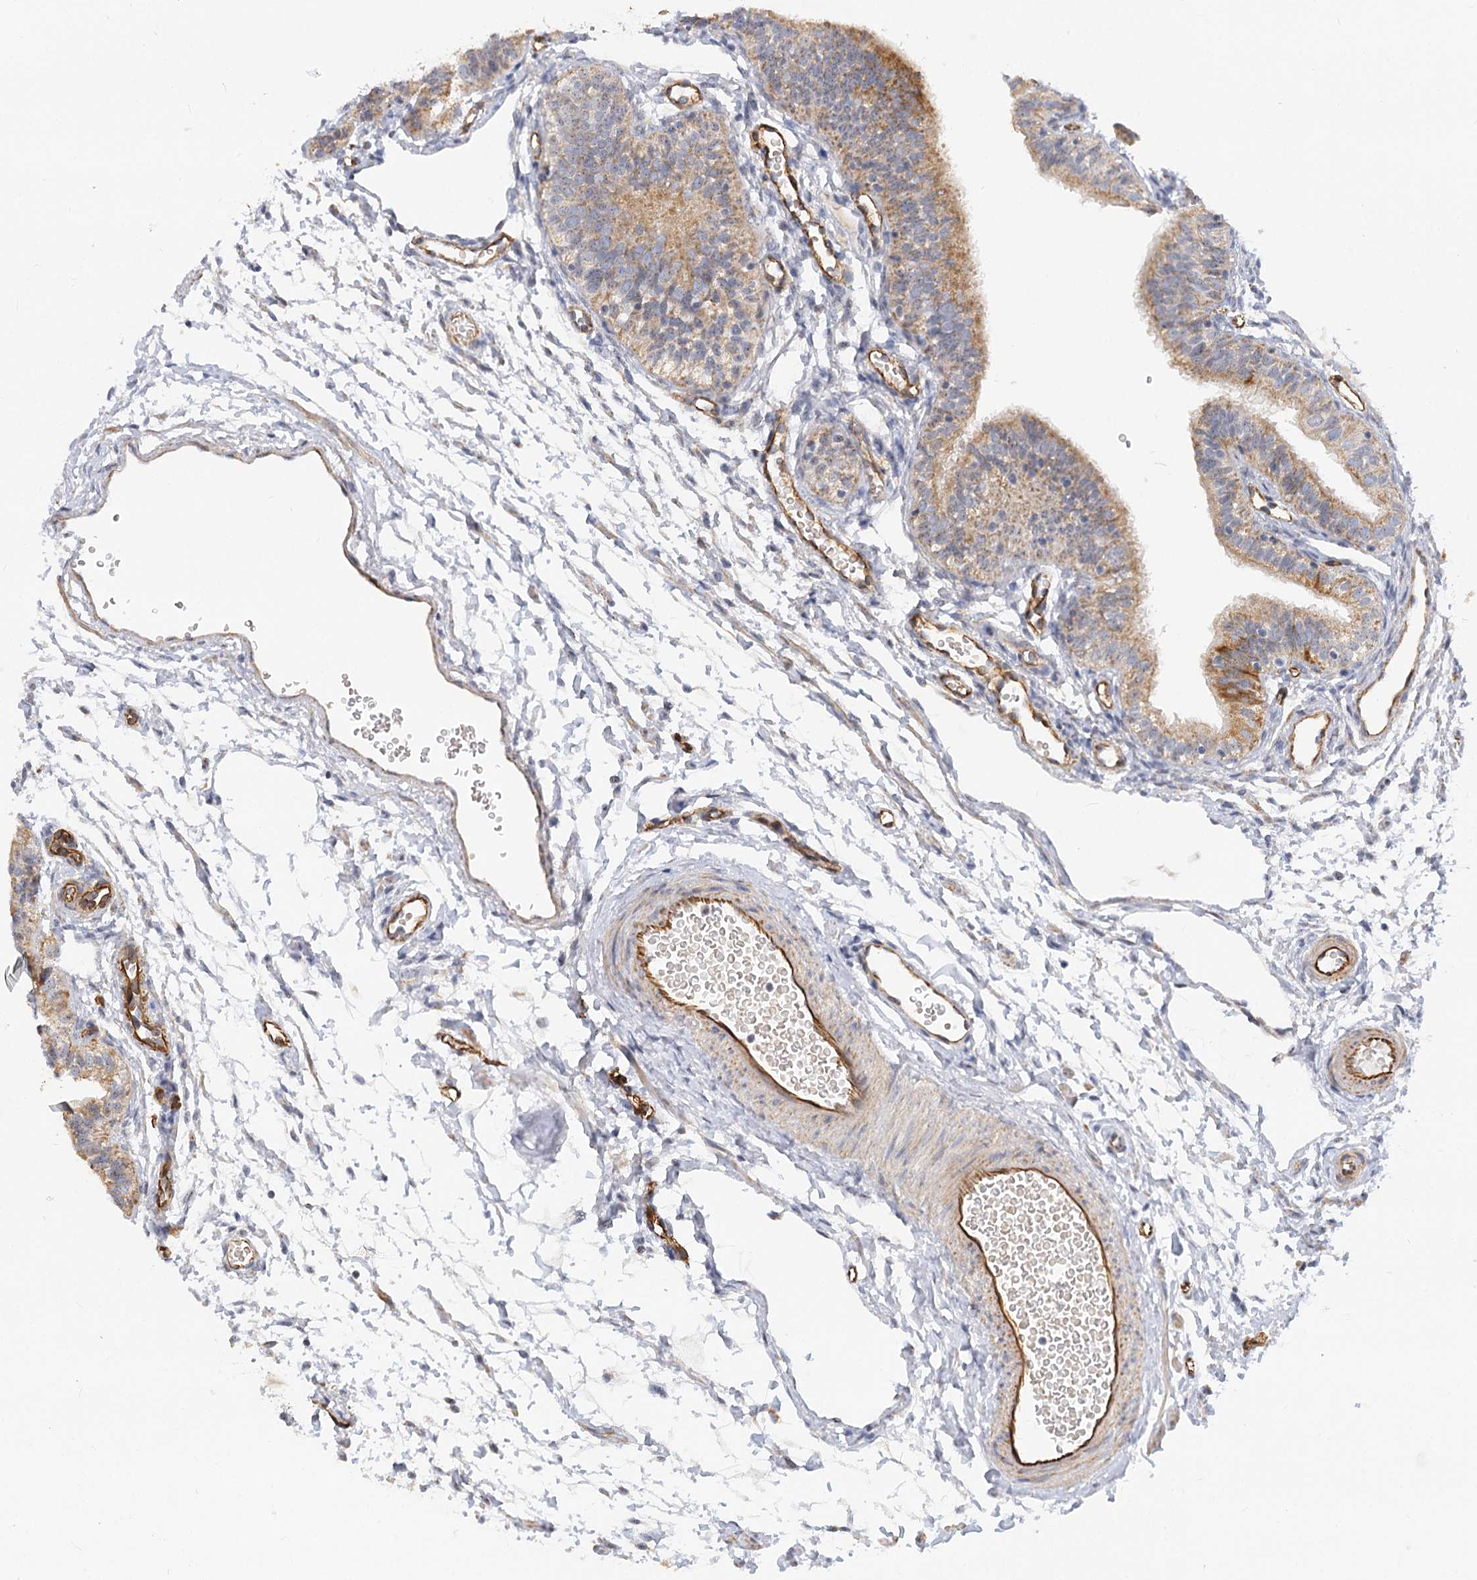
{"staining": {"intensity": "moderate", "quantity": "25%-75%", "location": "cytoplasmic/membranous"}, "tissue": "fallopian tube", "cell_type": "Glandular cells", "image_type": "normal", "snomed": [{"axis": "morphology", "description": "Normal tissue, NOS"}, {"axis": "topography", "description": "Fallopian tube"}], "caption": "A histopathology image showing moderate cytoplasmic/membranous expression in approximately 25%-75% of glandular cells in normal fallopian tube, as visualized by brown immunohistochemical staining.", "gene": "NELL2", "patient": {"sex": "female", "age": 35}}